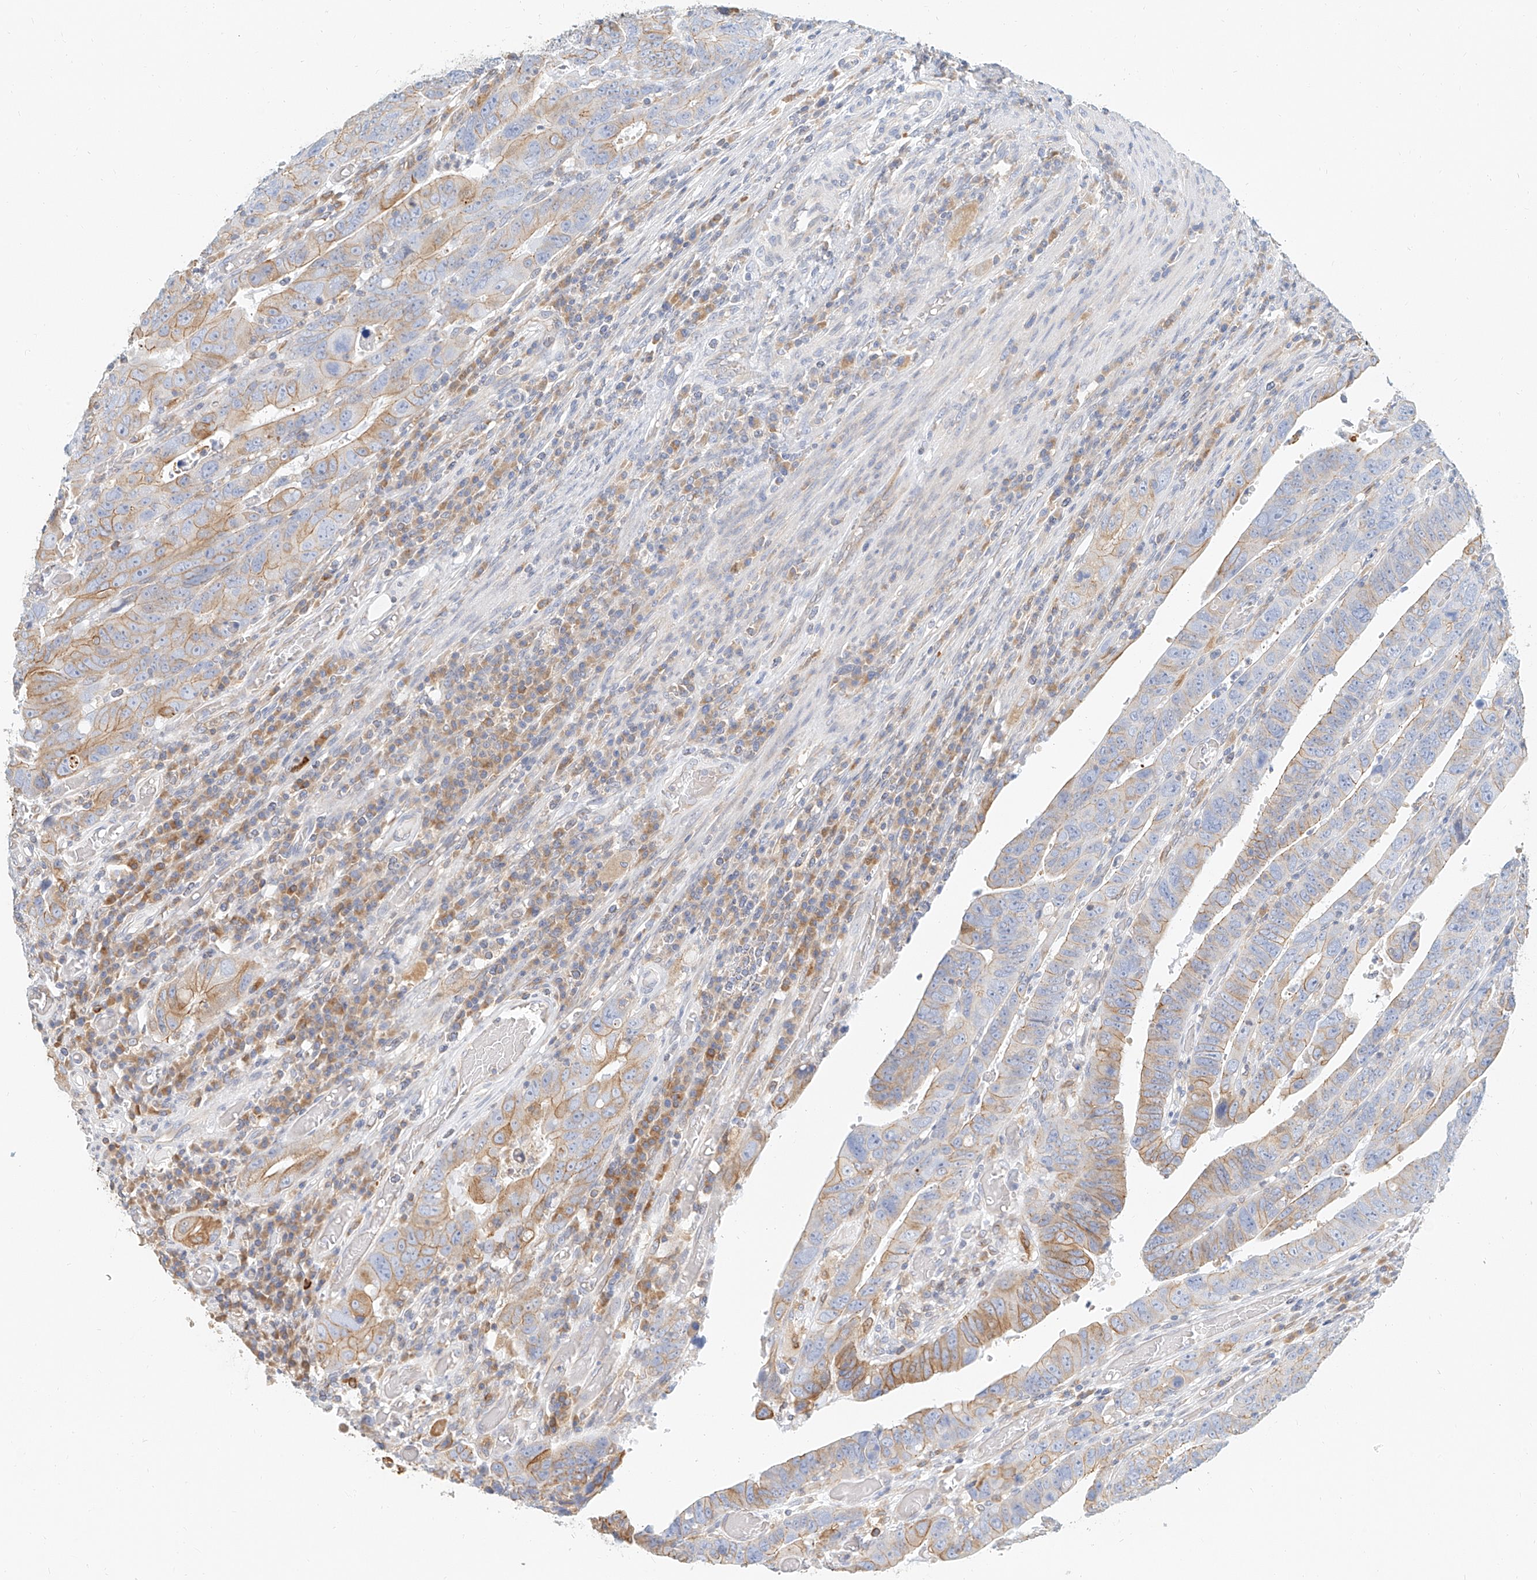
{"staining": {"intensity": "moderate", "quantity": "25%-75%", "location": "cytoplasmic/membranous"}, "tissue": "colorectal cancer", "cell_type": "Tumor cells", "image_type": "cancer", "snomed": [{"axis": "morphology", "description": "Normal tissue, NOS"}, {"axis": "morphology", "description": "Adenocarcinoma, NOS"}, {"axis": "topography", "description": "Rectum"}], "caption": "Colorectal adenocarcinoma stained with a protein marker exhibits moderate staining in tumor cells.", "gene": "DHRS7", "patient": {"sex": "female", "age": 65}}